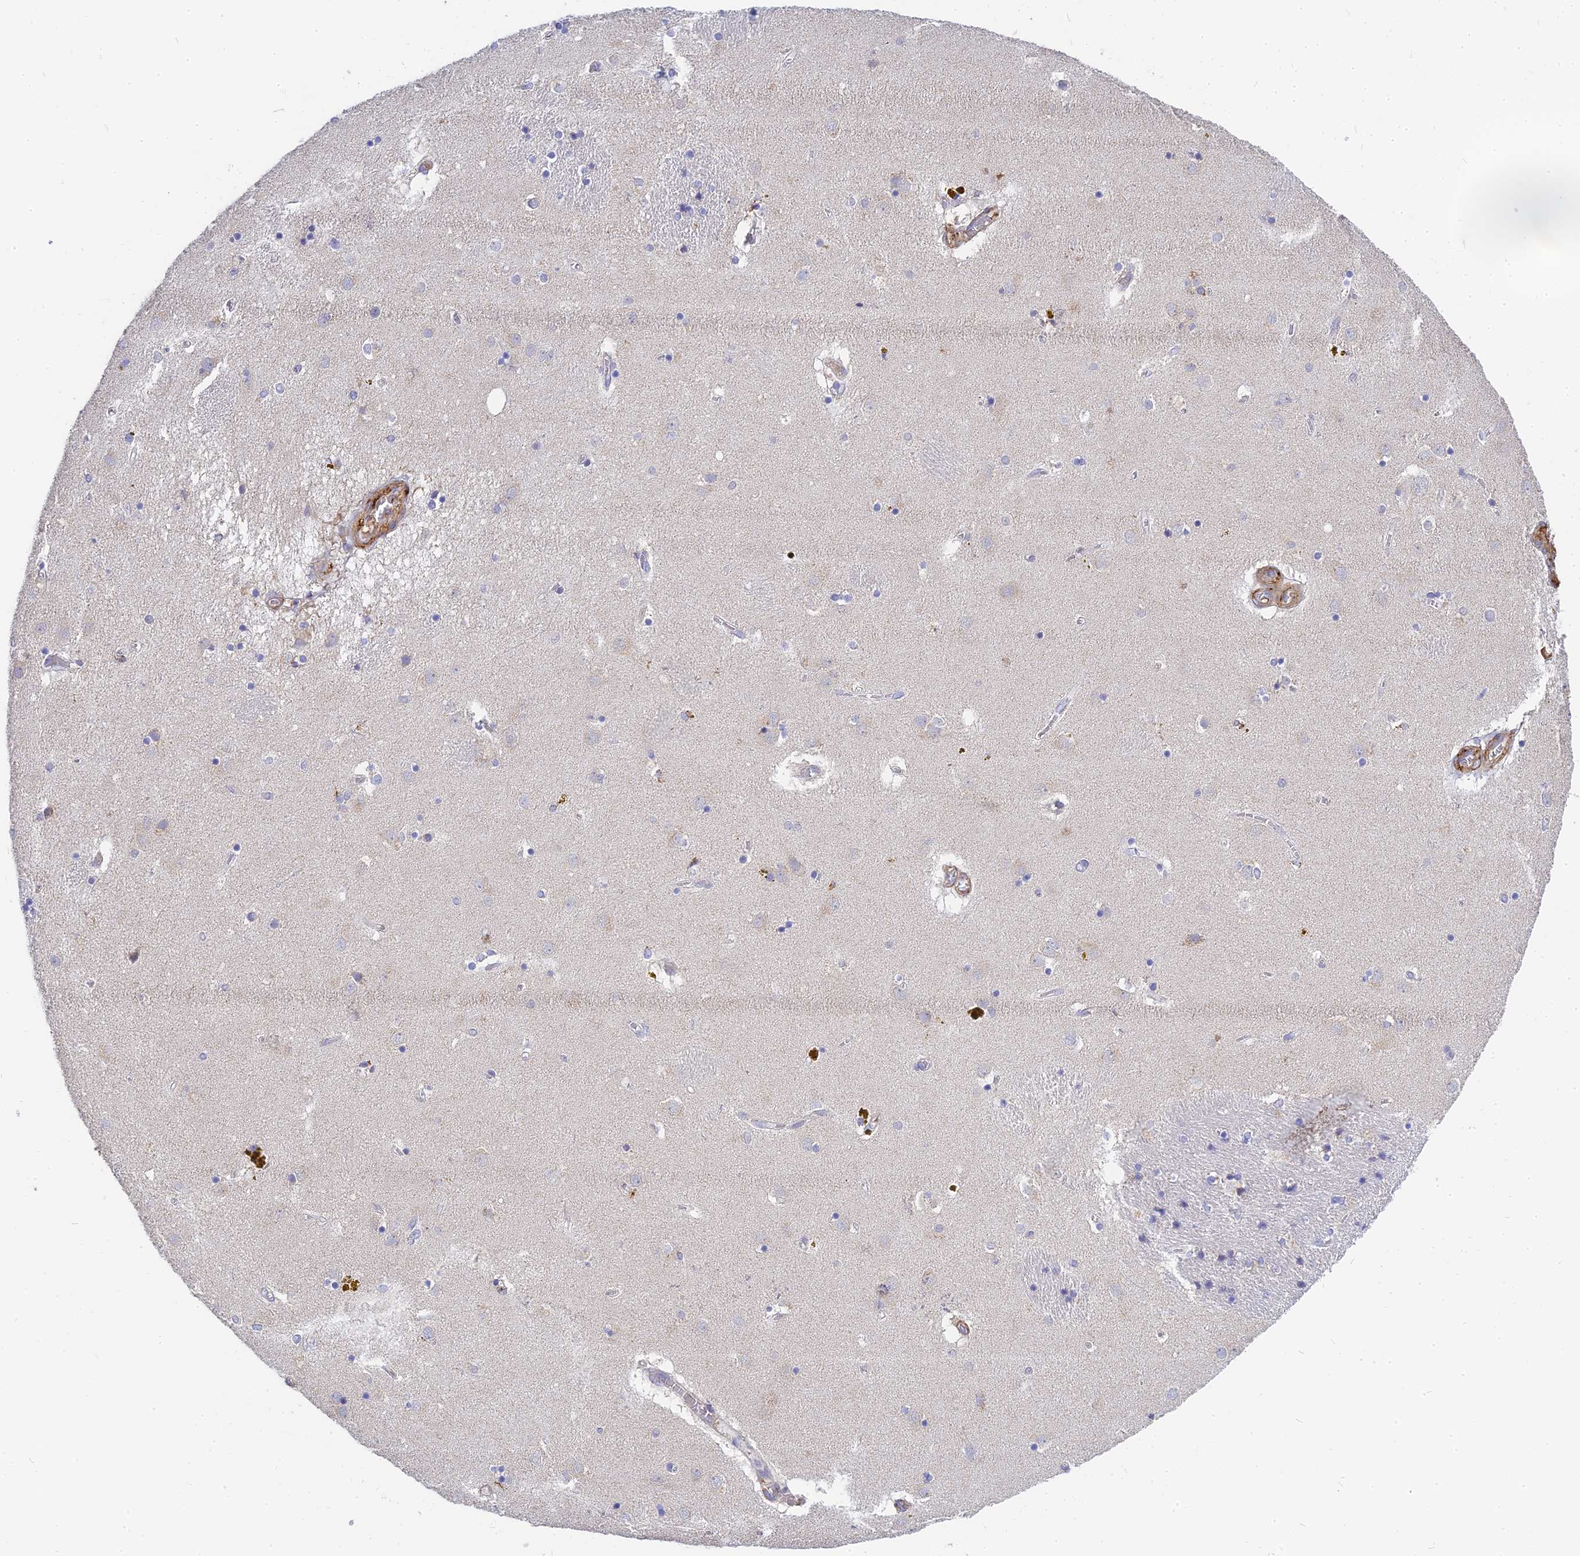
{"staining": {"intensity": "negative", "quantity": "none", "location": "none"}, "tissue": "caudate", "cell_type": "Glial cells", "image_type": "normal", "snomed": [{"axis": "morphology", "description": "Normal tissue, NOS"}, {"axis": "topography", "description": "Lateral ventricle wall"}], "caption": "The photomicrograph shows no significant positivity in glial cells of caudate. Brightfield microscopy of immunohistochemistry (IHC) stained with DAB (brown) and hematoxylin (blue), captured at high magnification.", "gene": "MRPL15", "patient": {"sex": "male", "age": 70}}